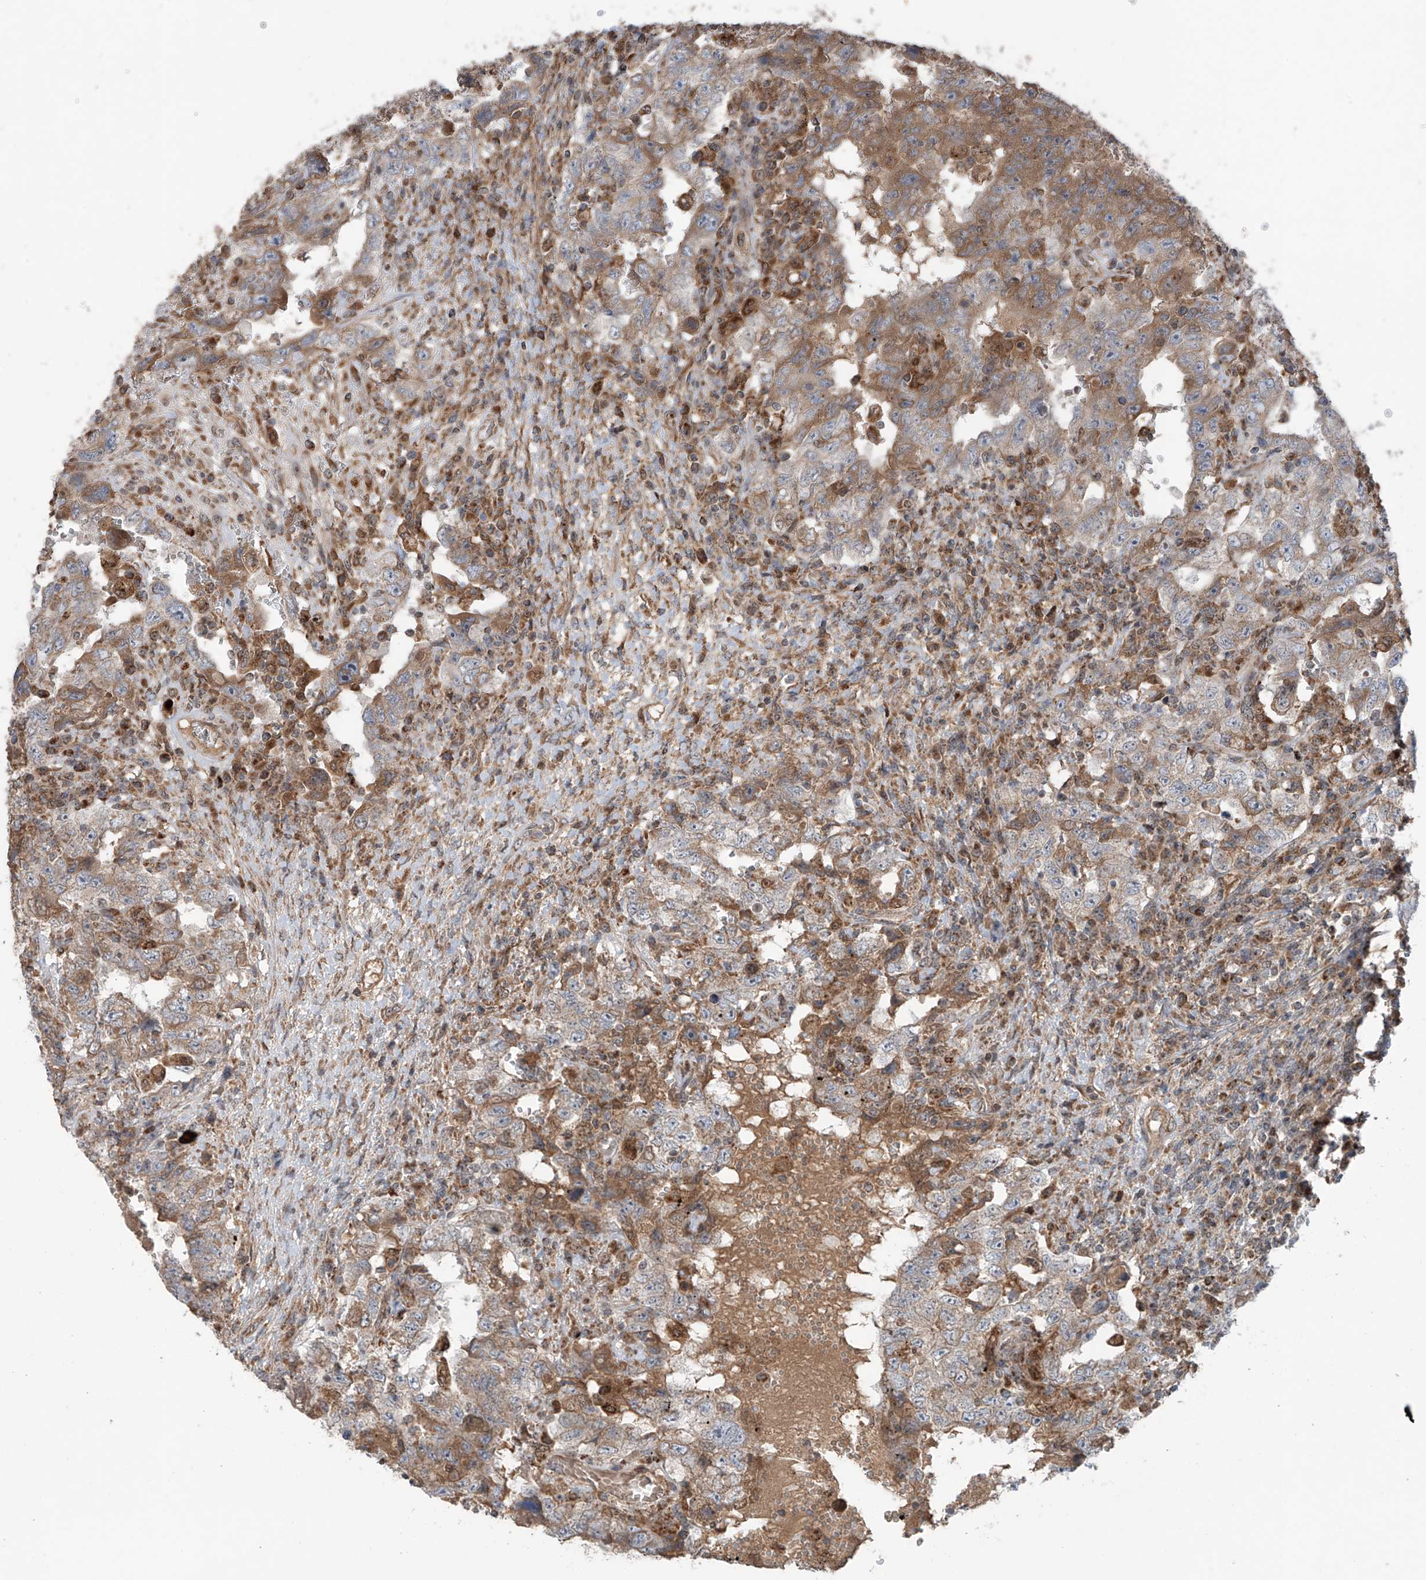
{"staining": {"intensity": "moderate", "quantity": "25%-75%", "location": "cytoplasmic/membranous"}, "tissue": "testis cancer", "cell_type": "Tumor cells", "image_type": "cancer", "snomed": [{"axis": "morphology", "description": "Carcinoma, Embryonal, NOS"}, {"axis": "topography", "description": "Testis"}], "caption": "Testis cancer (embryonal carcinoma) was stained to show a protein in brown. There is medium levels of moderate cytoplasmic/membranous positivity in about 25%-75% of tumor cells.", "gene": "SAMD3", "patient": {"sex": "male", "age": 26}}